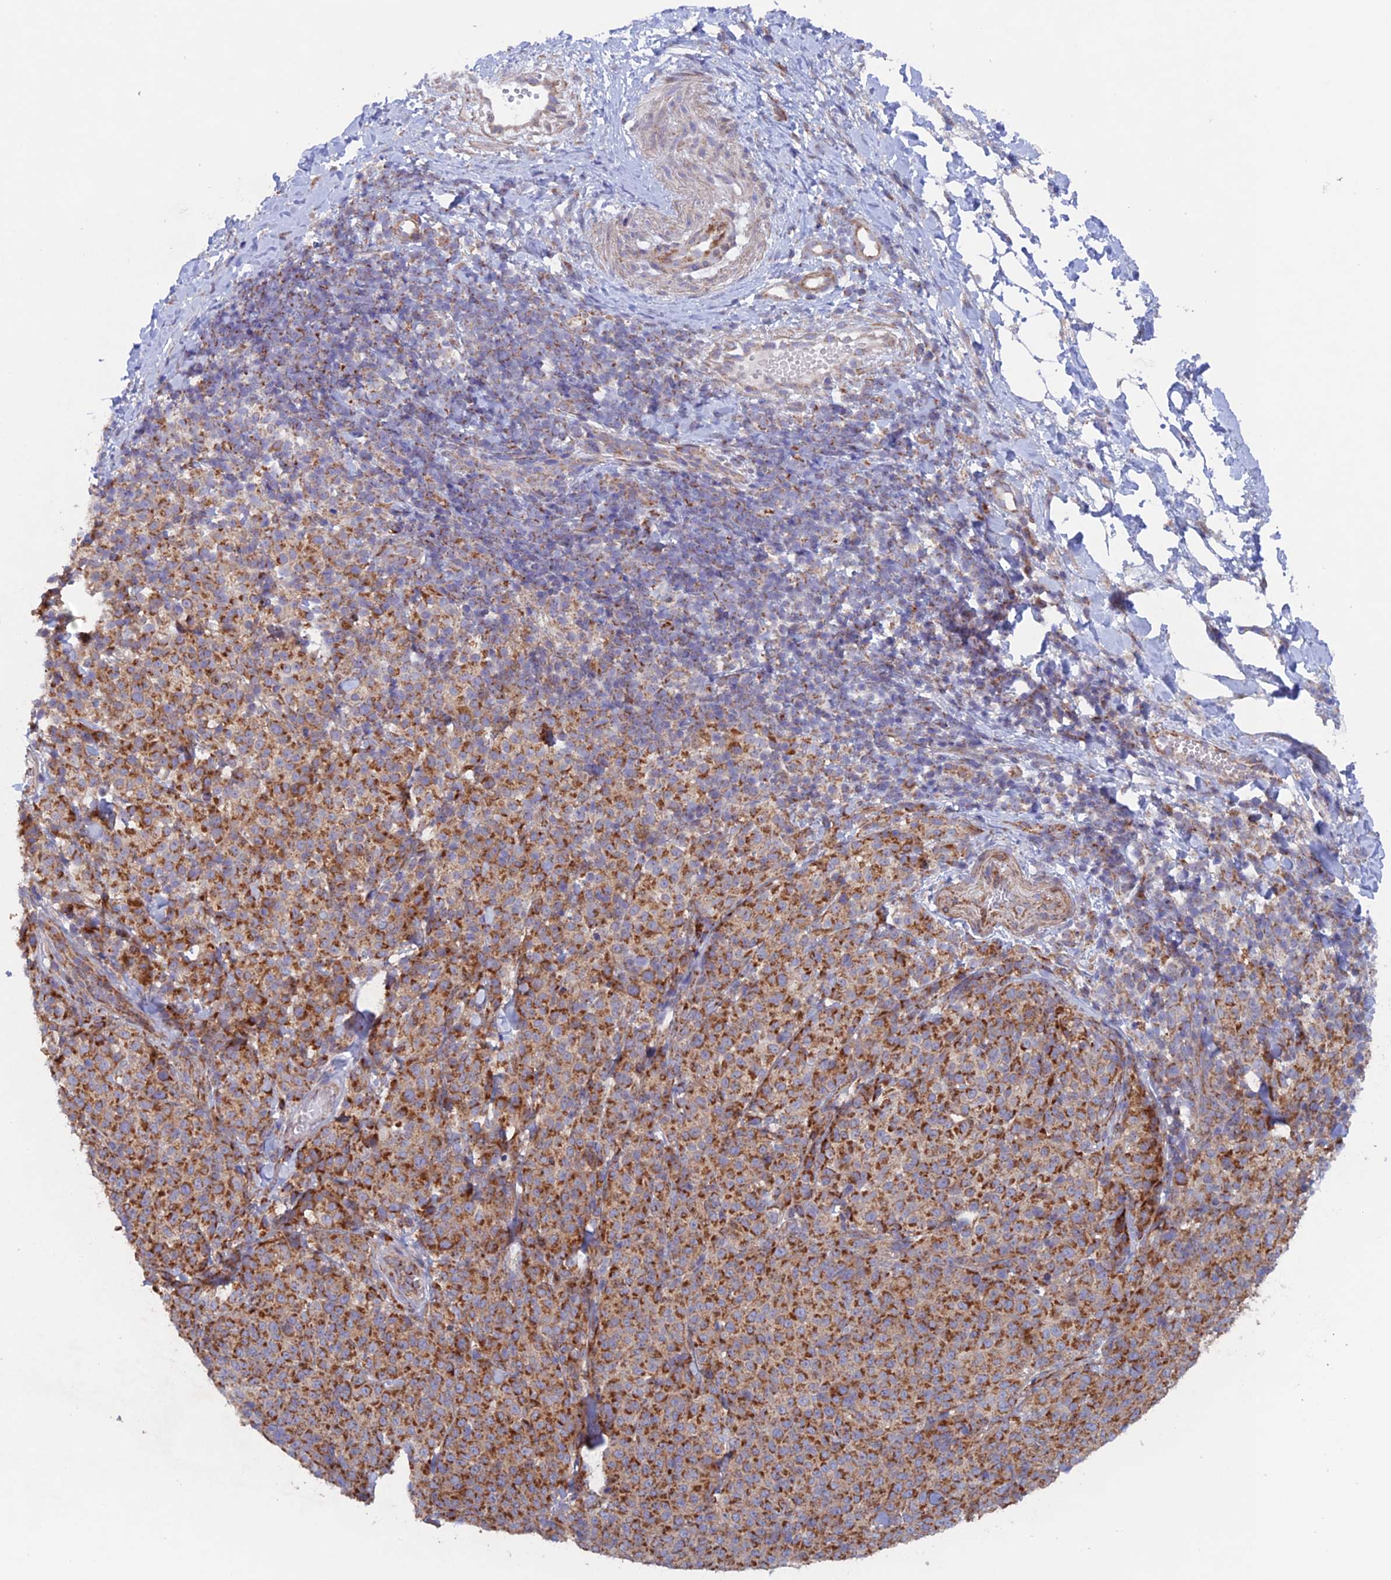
{"staining": {"intensity": "strong", "quantity": ">75%", "location": "cytoplasmic/membranous"}, "tissue": "melanoma", "cell_type": "Tumor cells", "image_type": "cancer", "snomed": [{"axis": "morphology", "description": "Normal tissue, NOS"}, {"axis": "morphology", "description": "Malignant melanoma, NOS"}, {"axis": "topography", "description": "Skin"}], "caption": "The histopathology image shows staining of malignant melanoma, revealing strong cytoplasmic/membranous protein positivity (brown color) within tumor cells. Immunohistochemistry (ihc) stains the protein in brown and the nuclei are stained blue.", "gene": "MRPL1", "patient": {"sex": "female", "age": 34}}